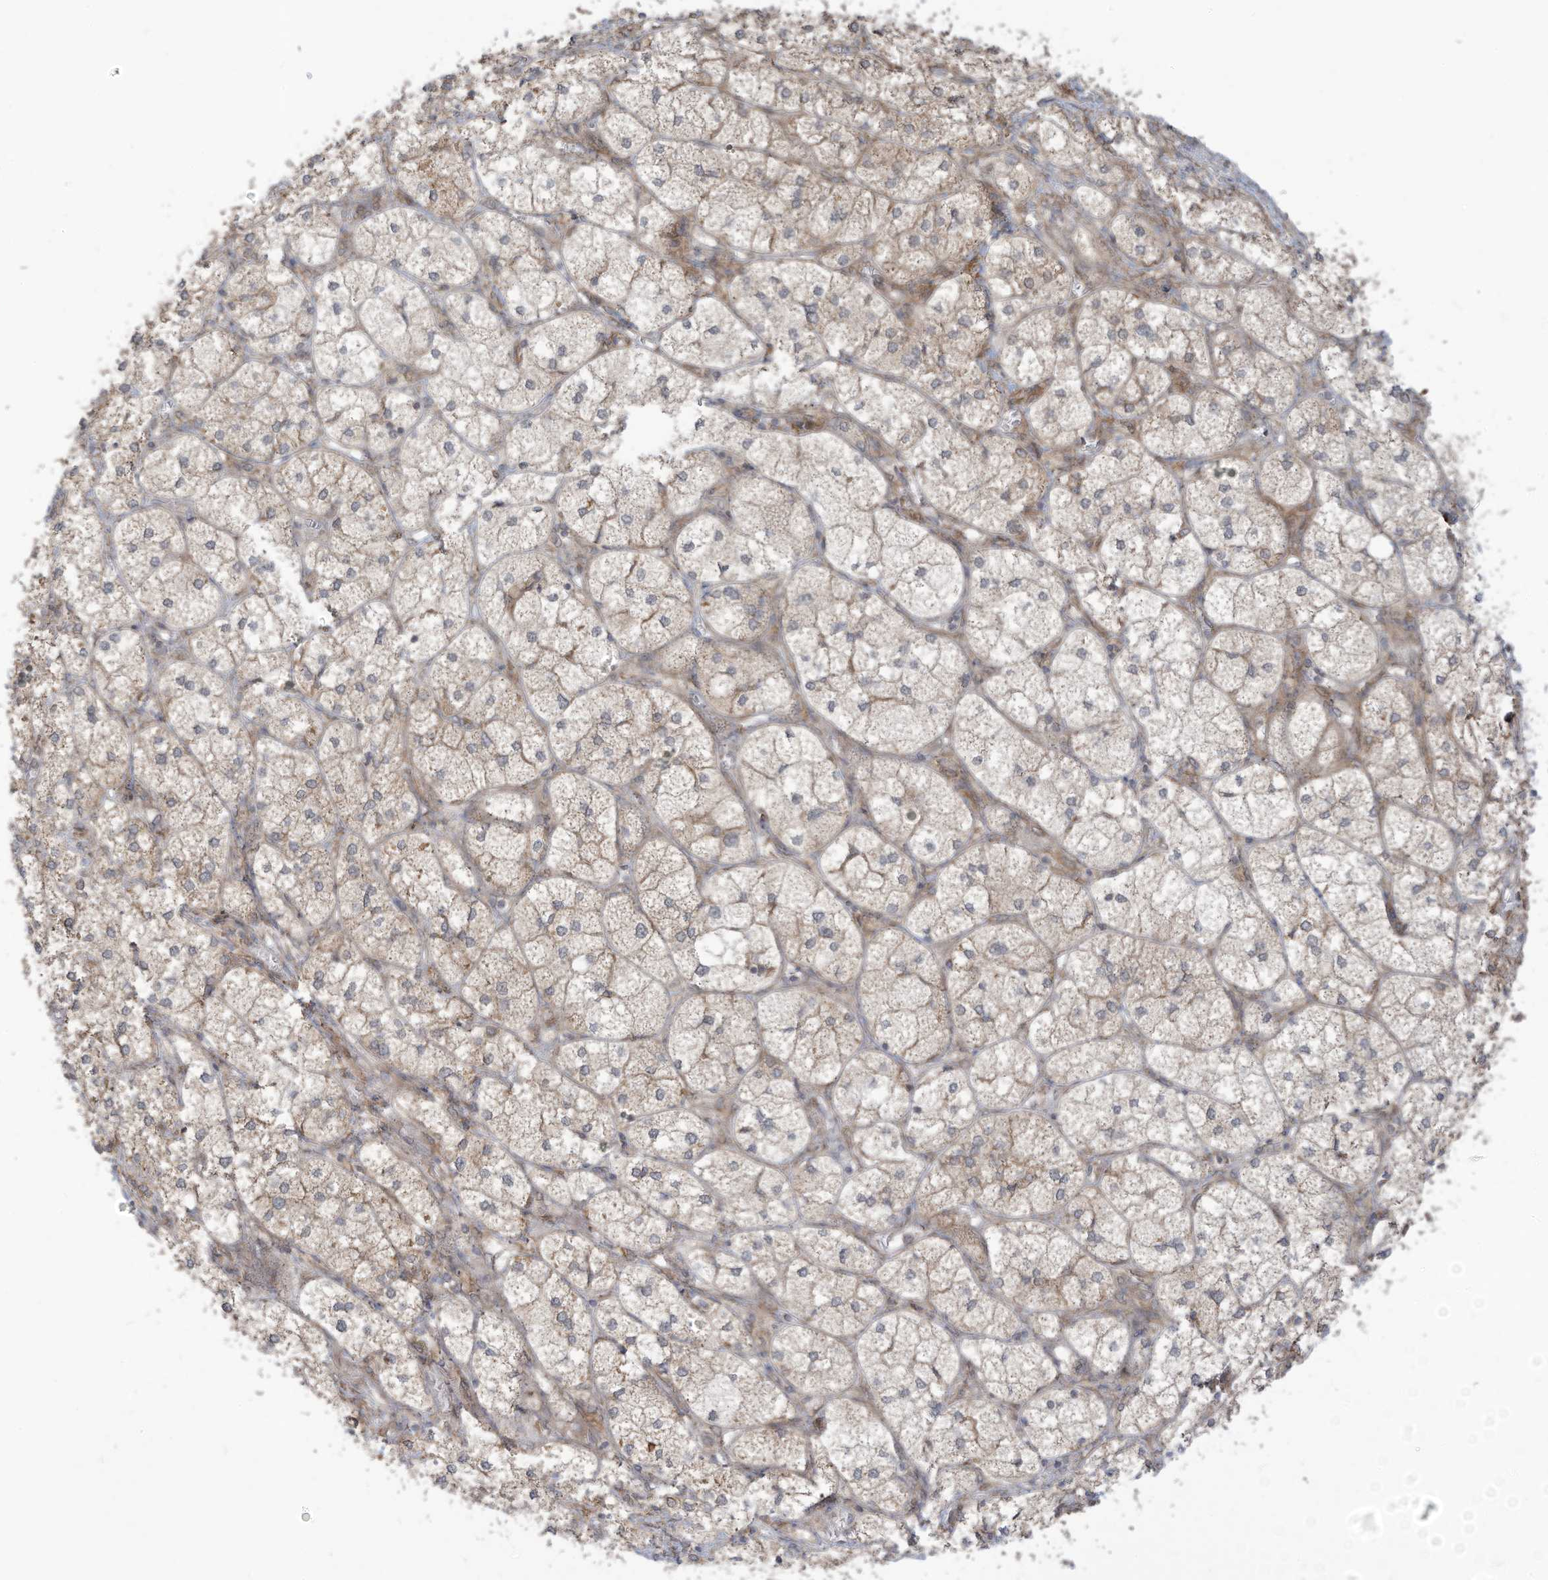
{"staining": {"intensity": "moderate", "quantity": "25%-75%", "location": "cytoplasmic/membranous"}, "tissue": "adrenal gland", "cell_type": "Glandular cells", "image_type": "normal", "snomed": [{"axis": "morphology", "description": "Normal tissue, NOS"}, {"axis": "topography", "description": "Adrenal gland"}], "caption": "The photomicrograph displays immunohistochemical staining of unremarkable adrenal gland. There is moderate cytoplasmic/membranous positivity is identified in about 25%-75% of glandular cells.", "gene": "TRIM67", "patient": {"sex": "female", "age": 61}}